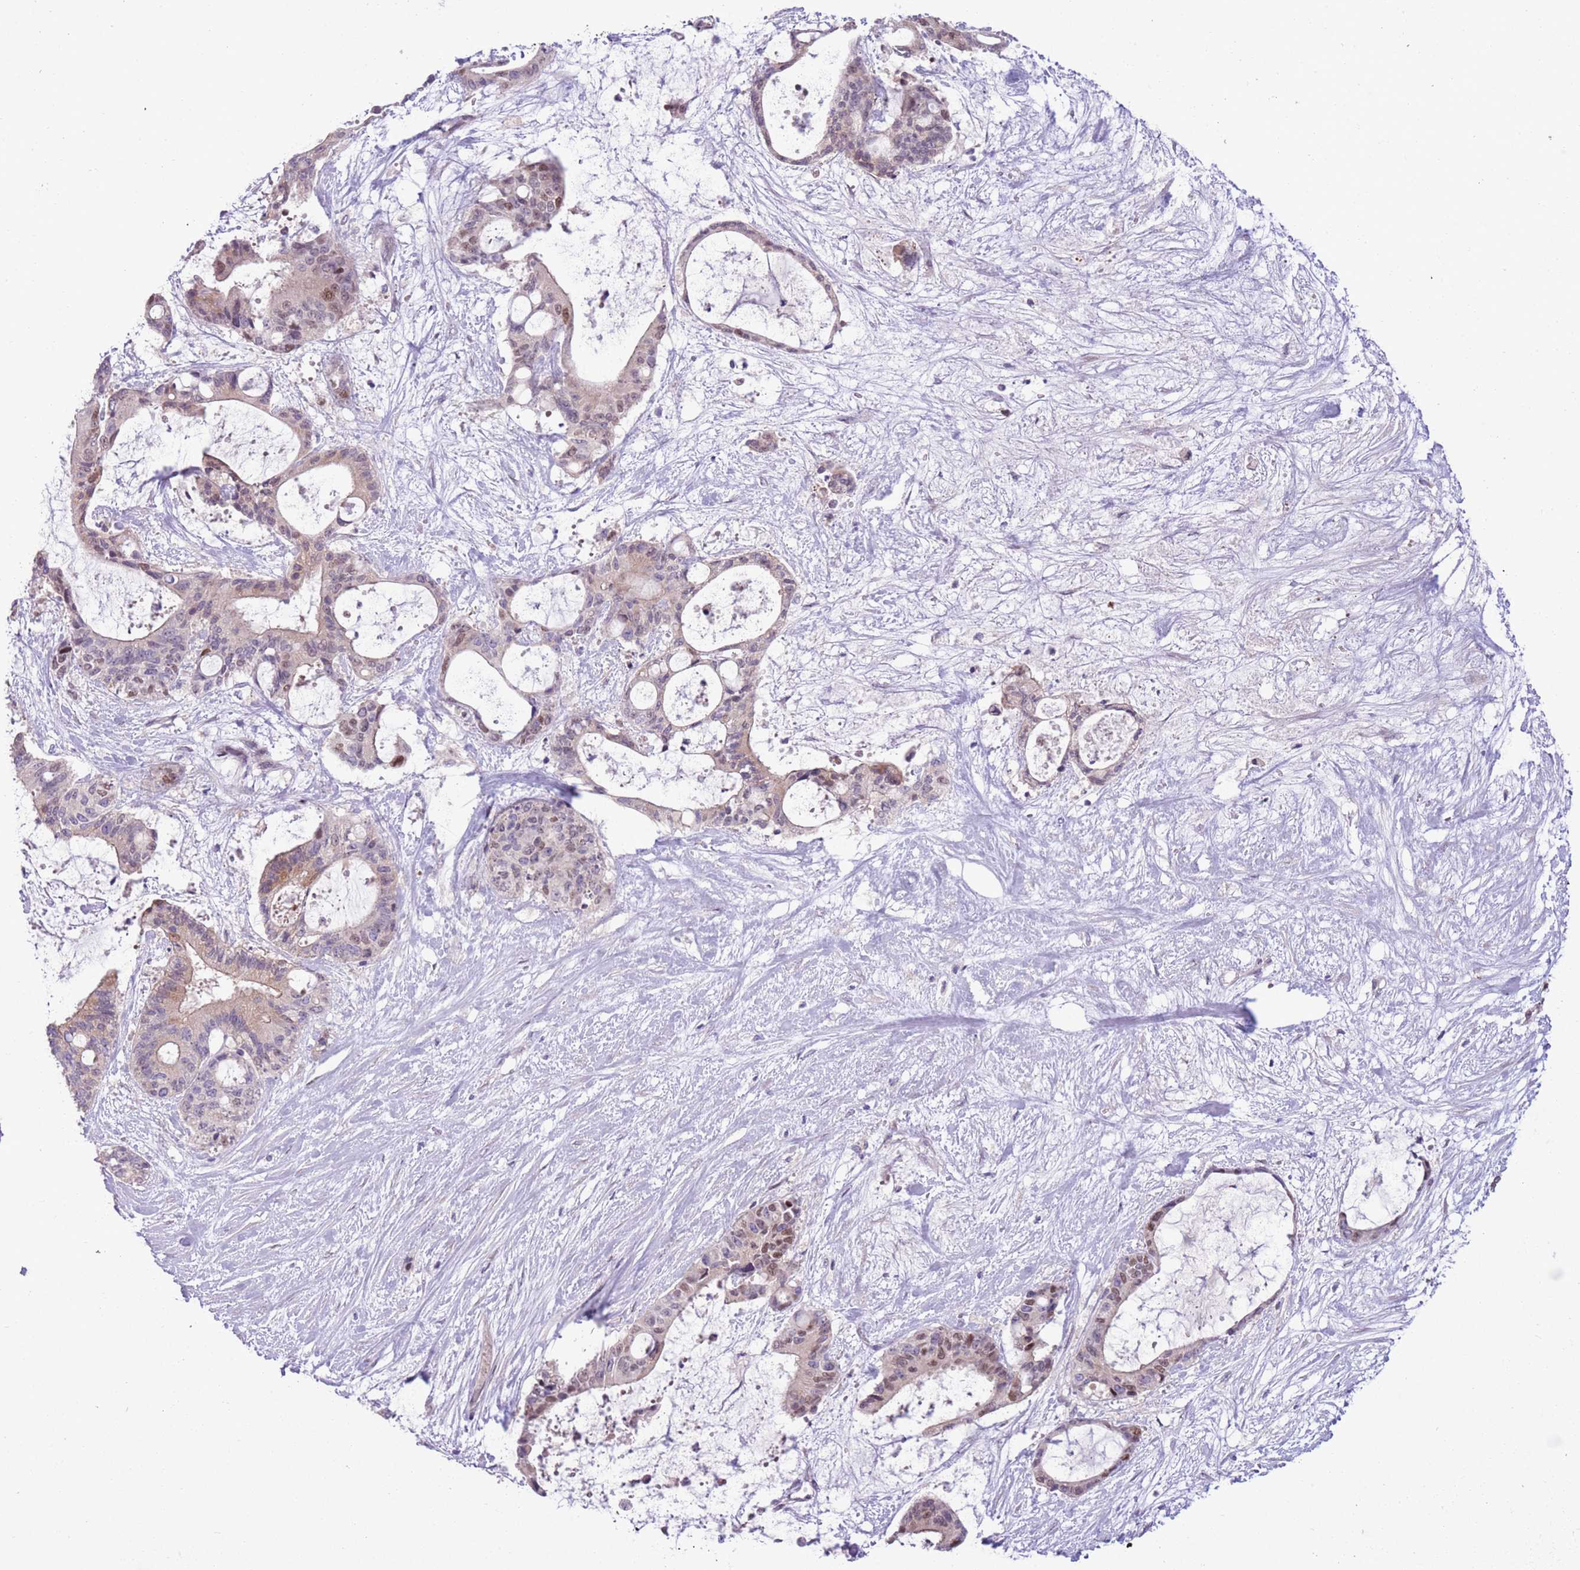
{"staining": {"intensity": "moderate", "quantity": "<25%", "location": "nuclear"}, "tissue": "liver cancer", "cell_type": "Tumor cells", "image_type": "cancer", "snomed": [{"axis": "morphology", "description": "Normal tissue, NOS"}, {"axis": "morphology", "description": "Cholangiocarcinoma"}, {"axis": "topography", "description": "Liver"}, {"axis": "topography", "description": "Peripheral nerve tissue"}], "caption": "Brown immunohistochemical staining in cholangiocarcinoma (liver) demonstrates moderate nuclear positivity in about <25% of tumor cells.", "gene": "CCND2", "patient": {"sex": "female", "age": 73}}